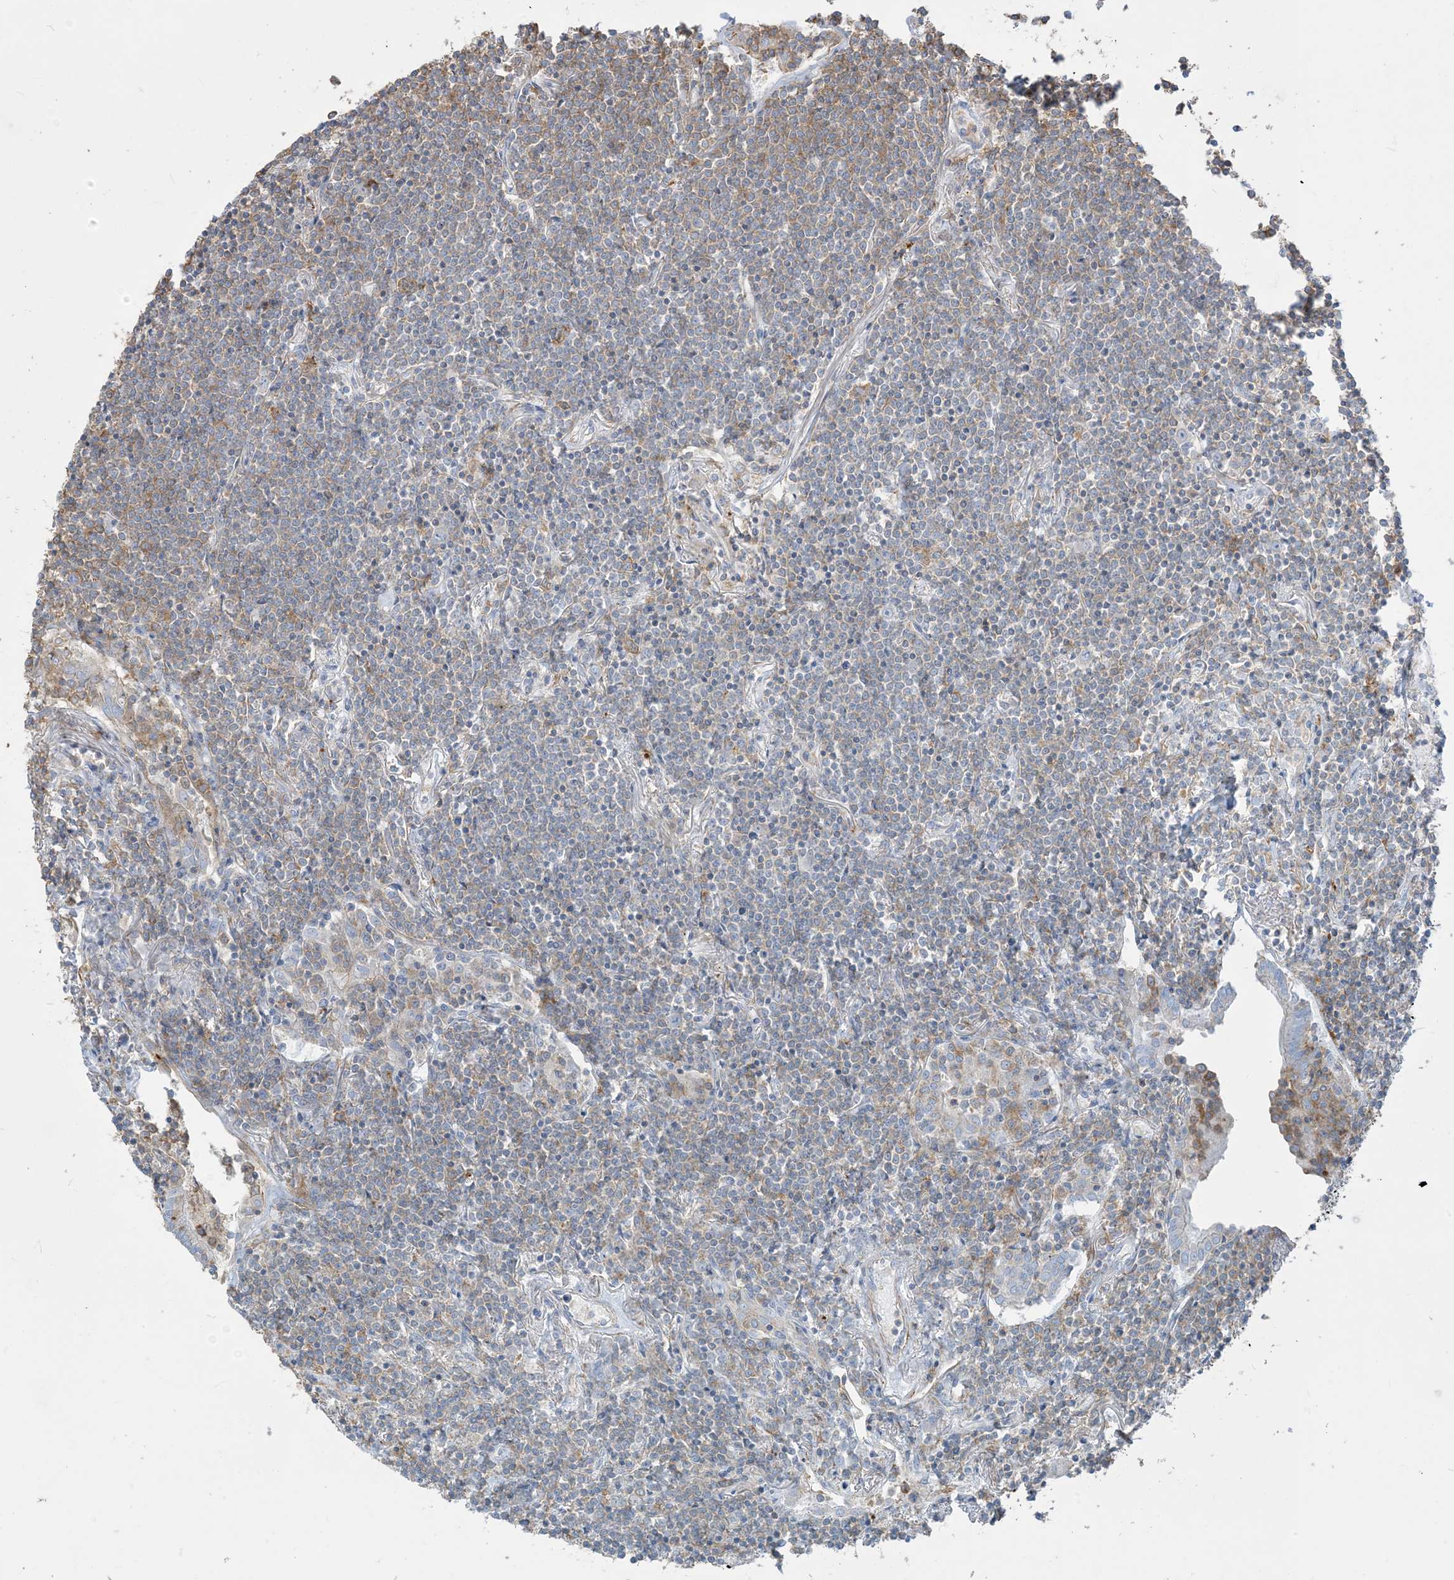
{"staining": {"intensity": "weak", "quantity": "<25%", "location": "cytoplasmic/membranous"}, "tissue": "lymphoma", "cell_type": "Tumor cells", "image_type": "cancer", "snomed": [{"axis": "morphology", "description": "Malignant lymphoma, non-Hodgkin's type, Low grade"}, {"axis": "topography", "description": "Lung"}], "caption": "A micrograph of human malignant lymphoma, non-Hodgkin's type (low-grade) is negative for staining in tumor cells.", "gene": "GTF3C2", "patient": {"sex": "female", "age": 71}}